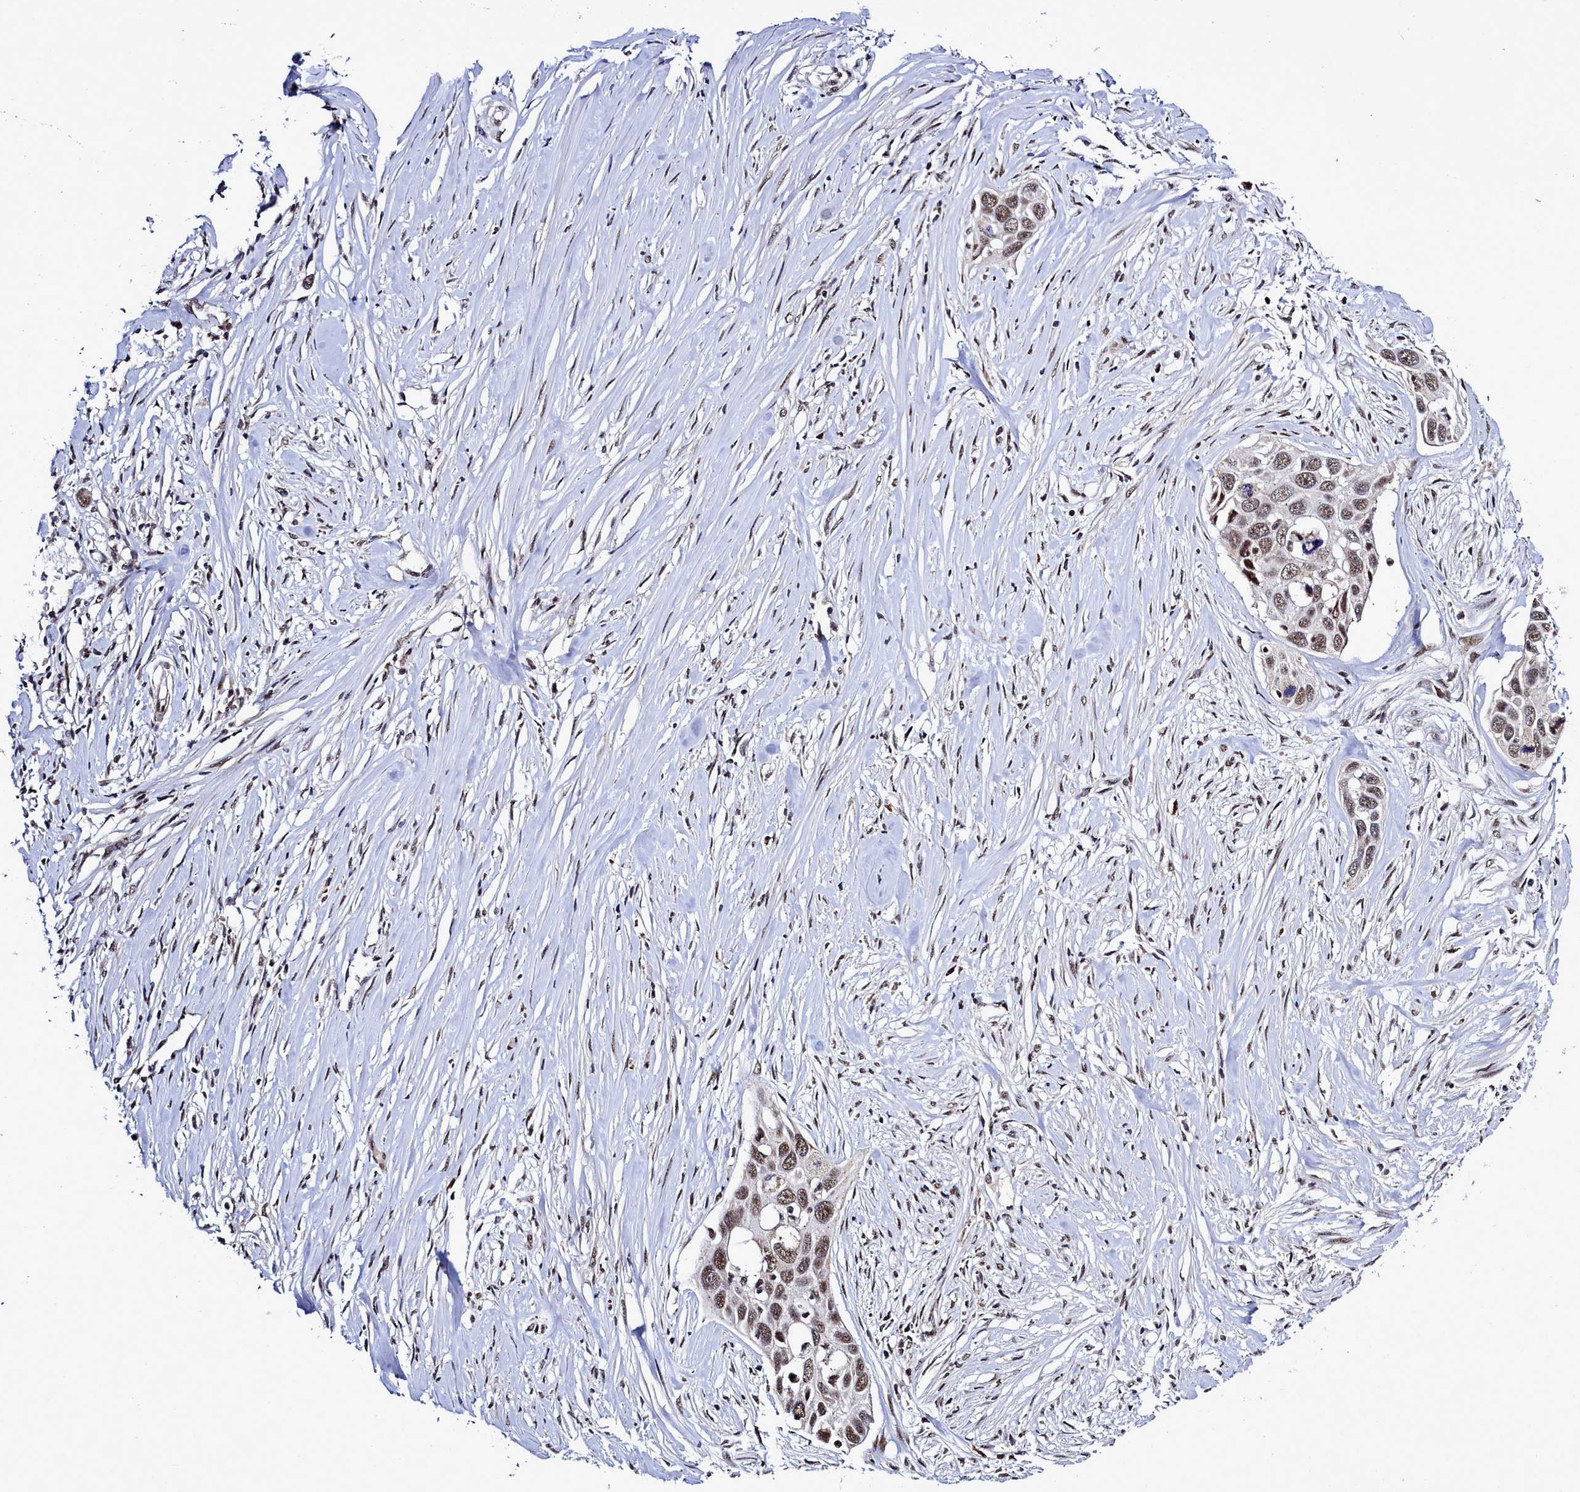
{"staining": {"intensity": "moderate", "quantity": ">75%", "location": "nuclear"}, "tissue": "pancreatic cancer", "cell_type": "Tumor cells", "image_type": "cancer", "snomed": [{"axis": "morphology", "description": "Adenocarcinoma, NOS"}, {"axis": "topography", "description": "Pancreas"}], "caption": "Immunohistochemical staining of adenocarcinoma (pancreatic) exhibits medium levels of moderate nuclear staining in approximately >75% of tumor cells. The staining is performed using DAB brown chromogen to label protein expression. The nuclei are counter-stained blue using hematoxylin.", "gene": "POM121L2", "patient": {"sex": "female", "age": 60}}